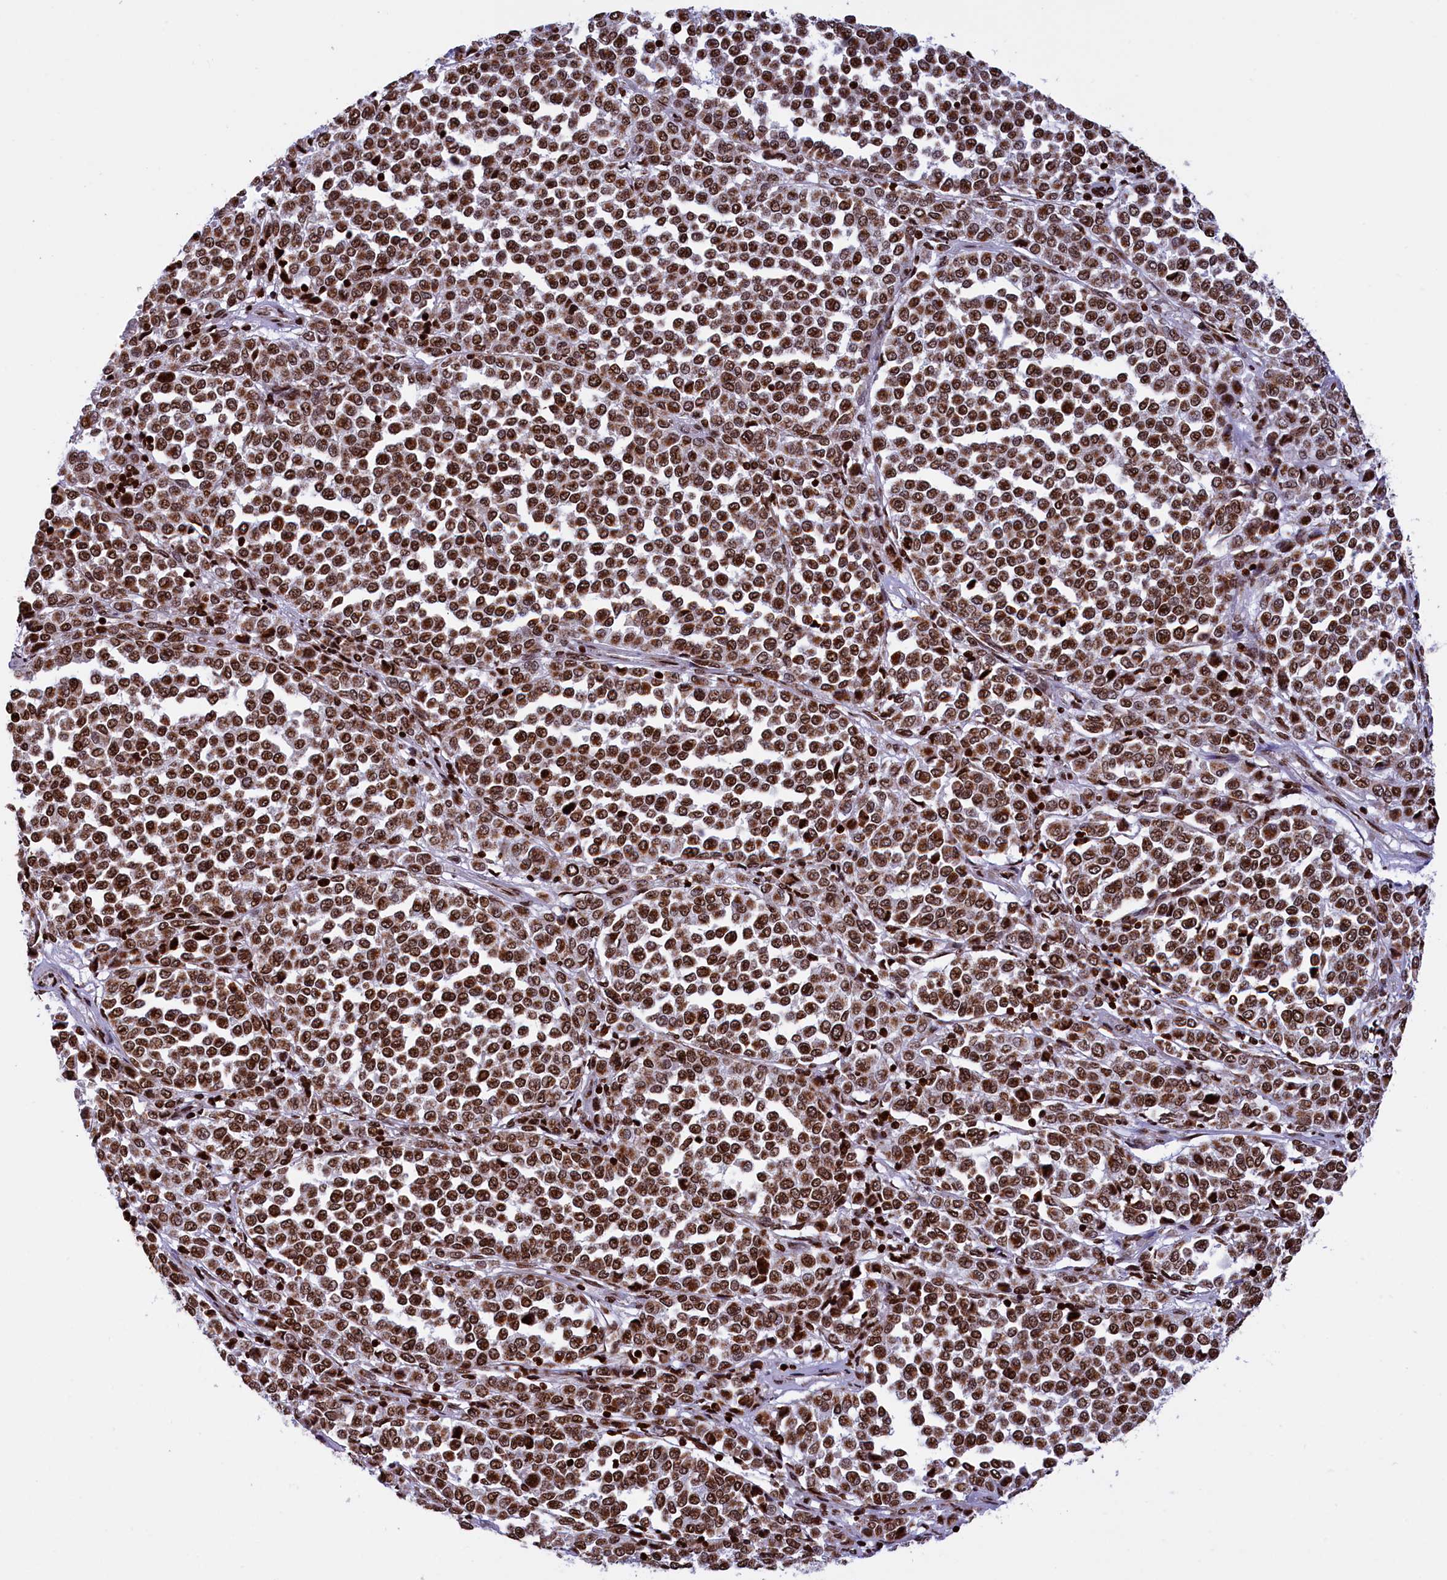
{"staining": {"intensity": "strong", "quantity": ">75%", "location": "nuclear"}, "tissue": "melanoma", "cell_type": "Tumor cells", "image_type": "cancer", "snomed": [{"axis": "morphology", "description": "Malignant melanoma, Metastatic site"}, {"axis": "topography", "description": "Pancreas"}], "caption": "Immunohistochemistry (IHC) (DAB (3,3'-diaminobenzidine)) staining of melanoma displays strong nuclear protein expression in about >75% of tumor cells.", "gene": "TIMM29", "patient": {"sex": "female", "age": 30}}